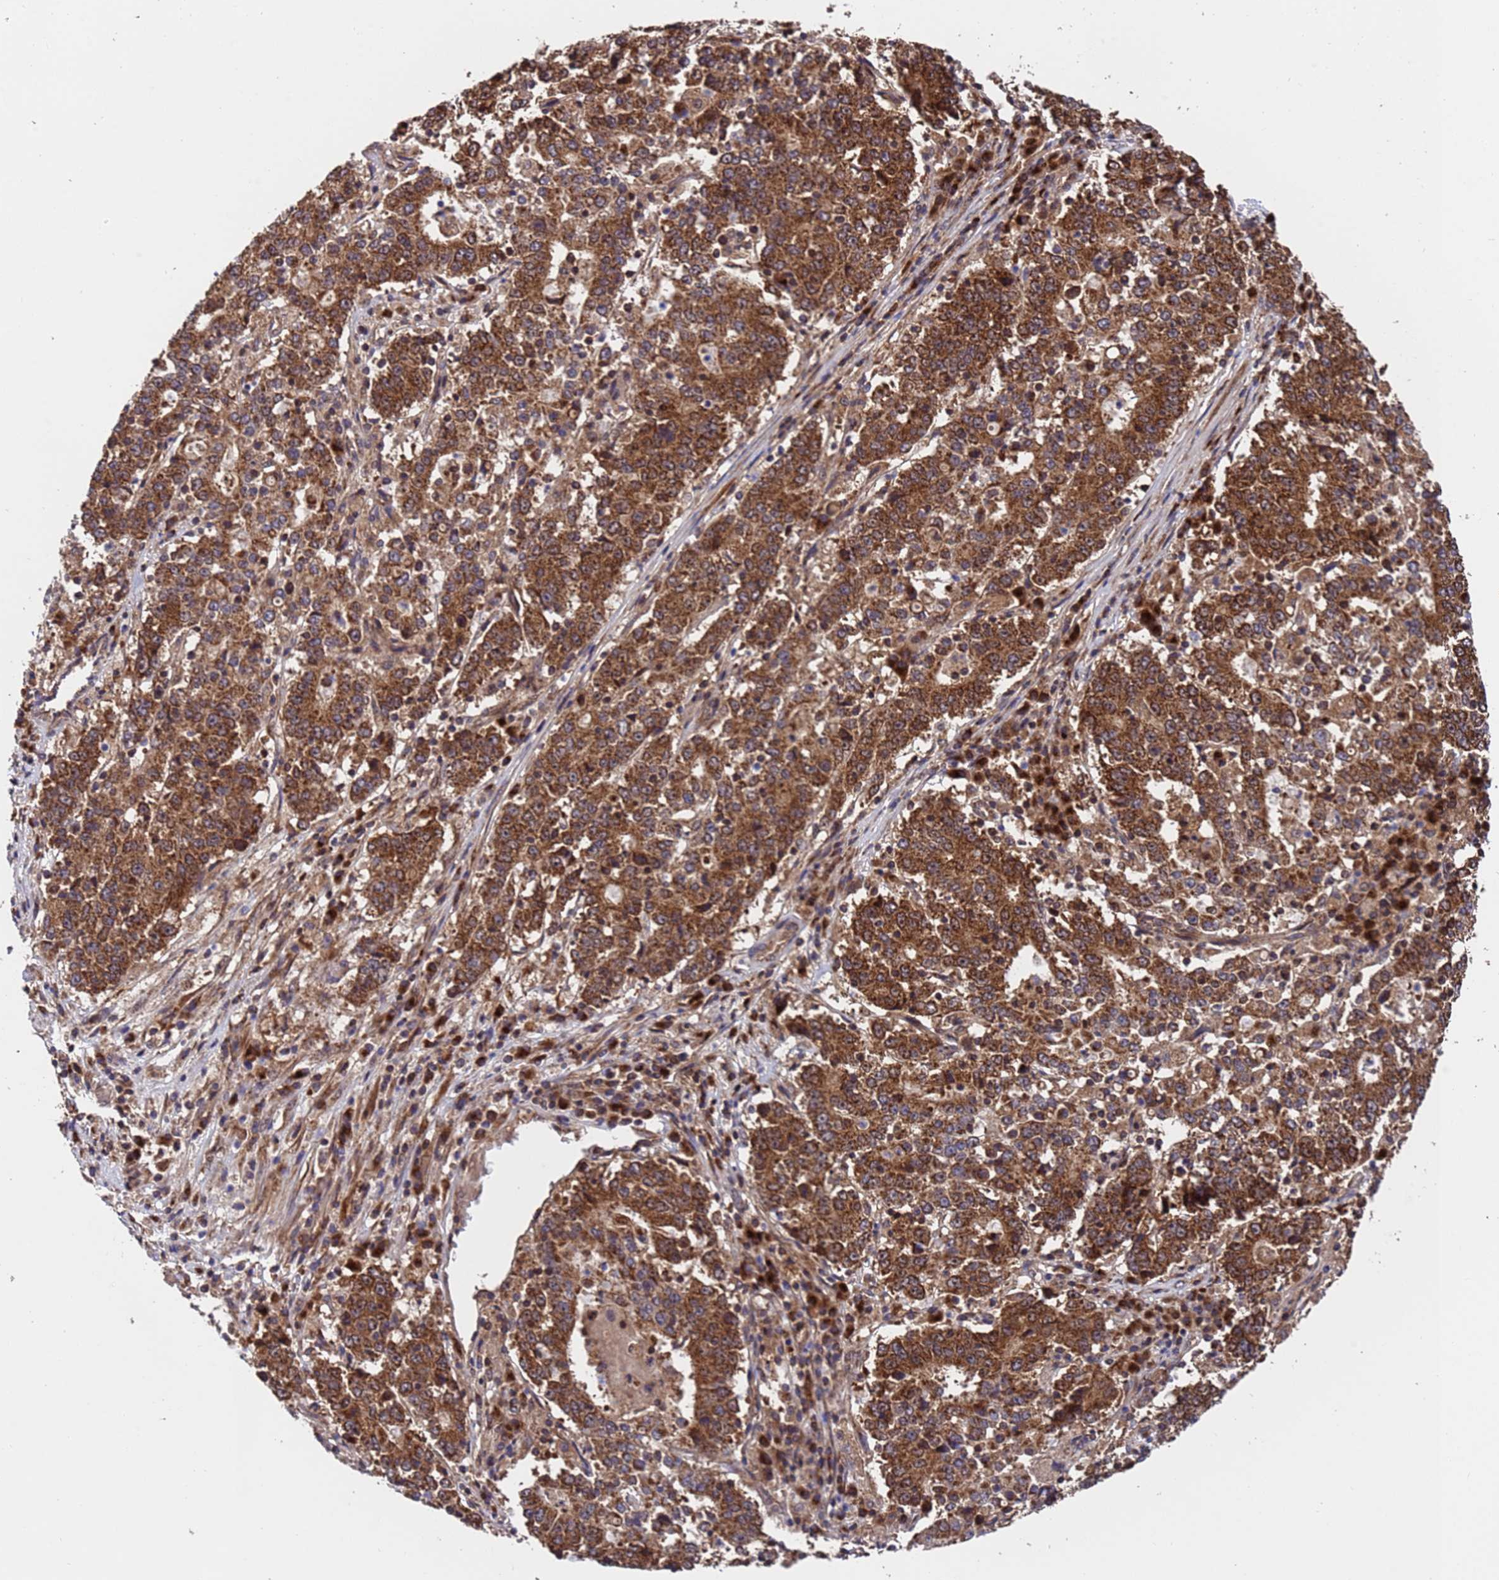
{"staining": {"intensity": "strong", "quantity": ">75%", "location": "cytoplasmic/membranous"}, "tissue": "stomach cancer", "cell_type": "Tumor cells", "image_type": "cancer", "snomed": [{"axis": "morphology", "description": "Adenocarcinoma, NOS"}, {"axis": "topography", "description": "Stomach"}], "caption": "DAB immunohistochemical staining of human stomach cancer (adenocarcinoma) exhibits strong cytoplasmic/membranous protein positivity in approximately >75% of tumor cells. (Stains: DAB in brown, nuclei in blue, Microscopy: brightfield microscopy at high magnification).", "gene": "TSR3", "patient": {"sex": "male", "age": 59}}